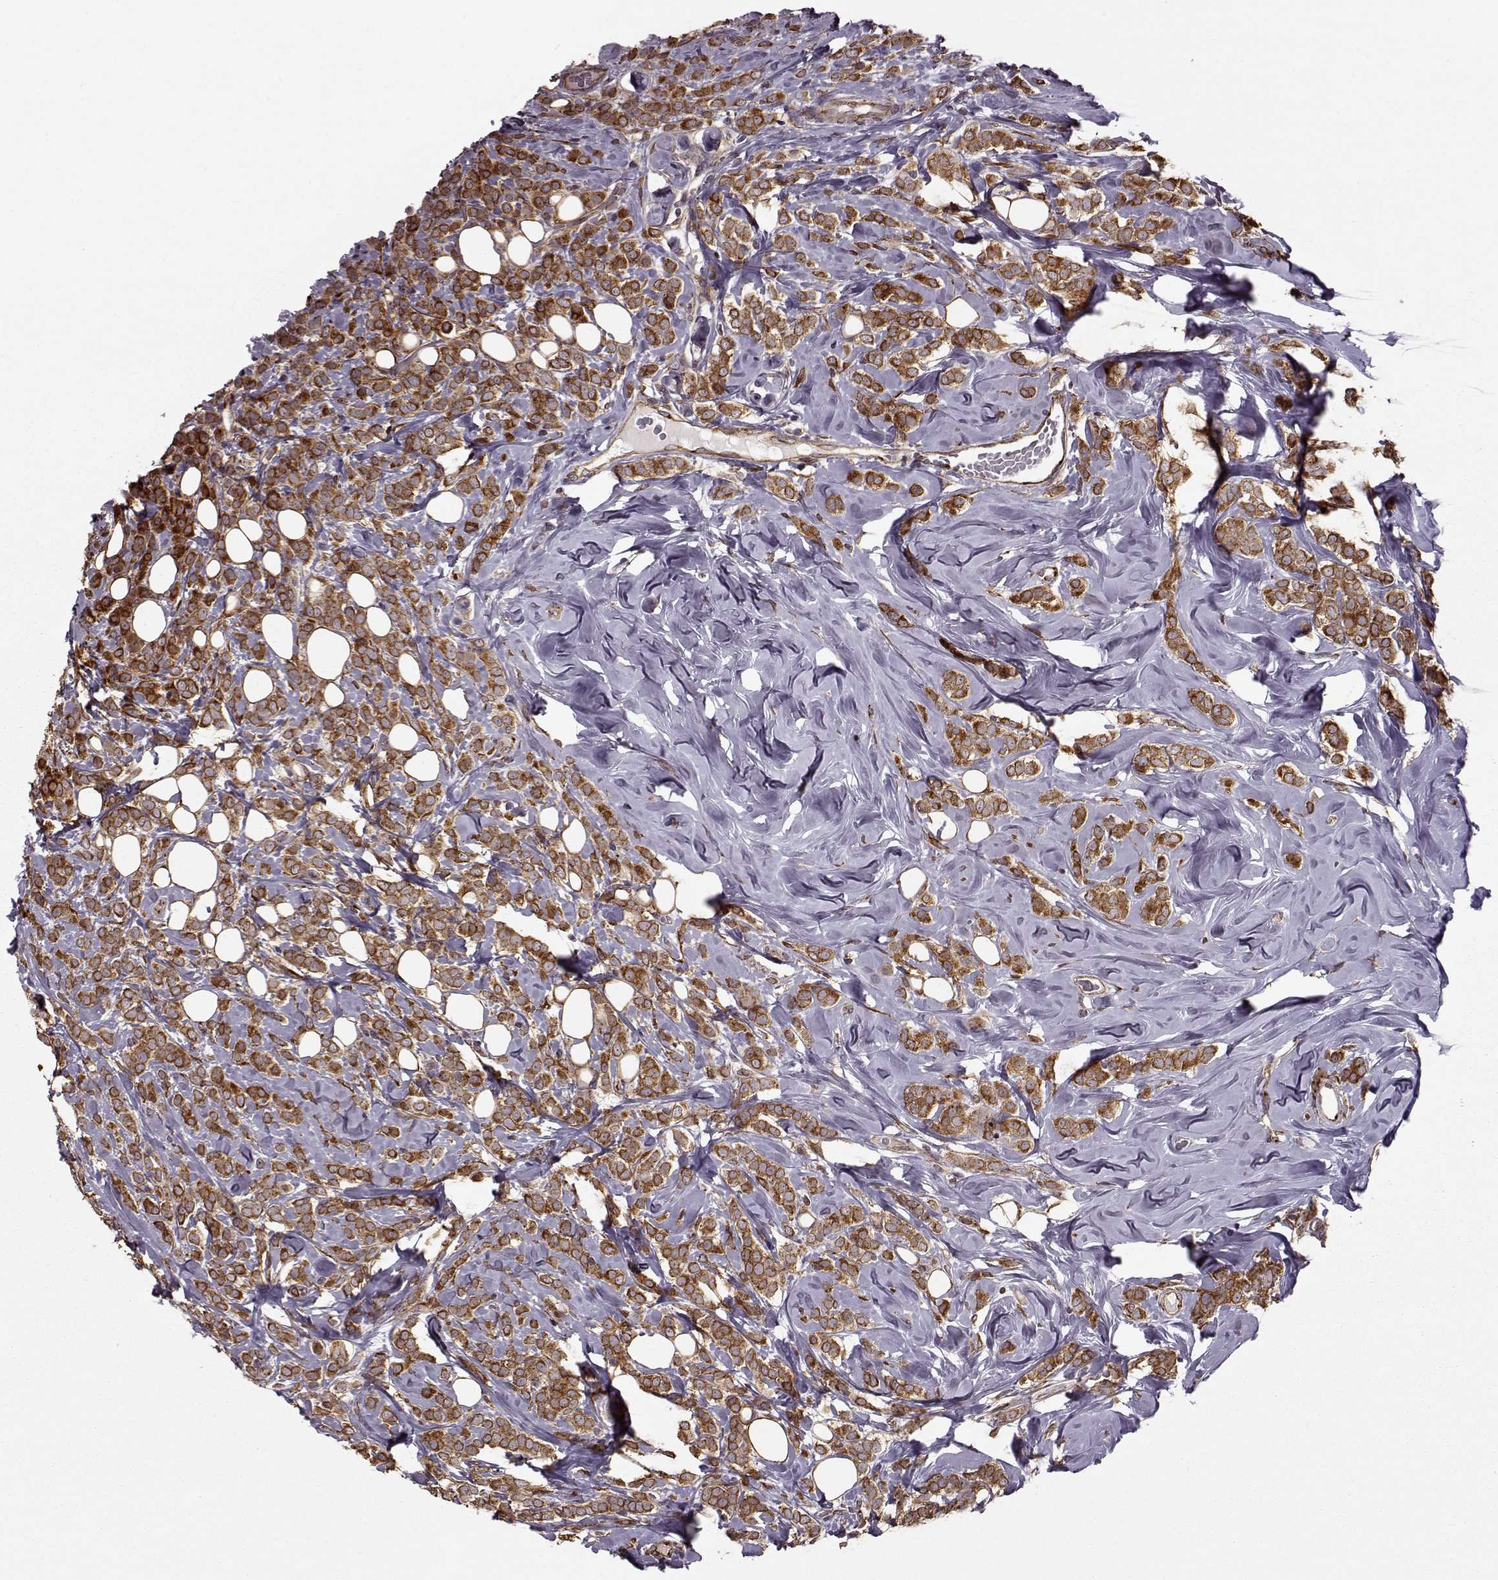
{"staining": {"intensity": "moderate", "quantity": ">75%", "location": "cytoplasmic/membranous"}, "tissue": "breast cancer", "cell_type": "Tumor cells", "image_type": "cancer", "snomed": [{"axis": "morphology", "description": "Lobular carcinoma"}, {"axis": "topography", "description": "Breast"}], "caption": "A photomicrograph of human breast cancer (lobular carcinoma) stained for a protein shows moderate cytoplasmic/membranous brown staining in tumor cells.", "gene": "YIPF5", "patient": {"sex": "female", "age": 49}}